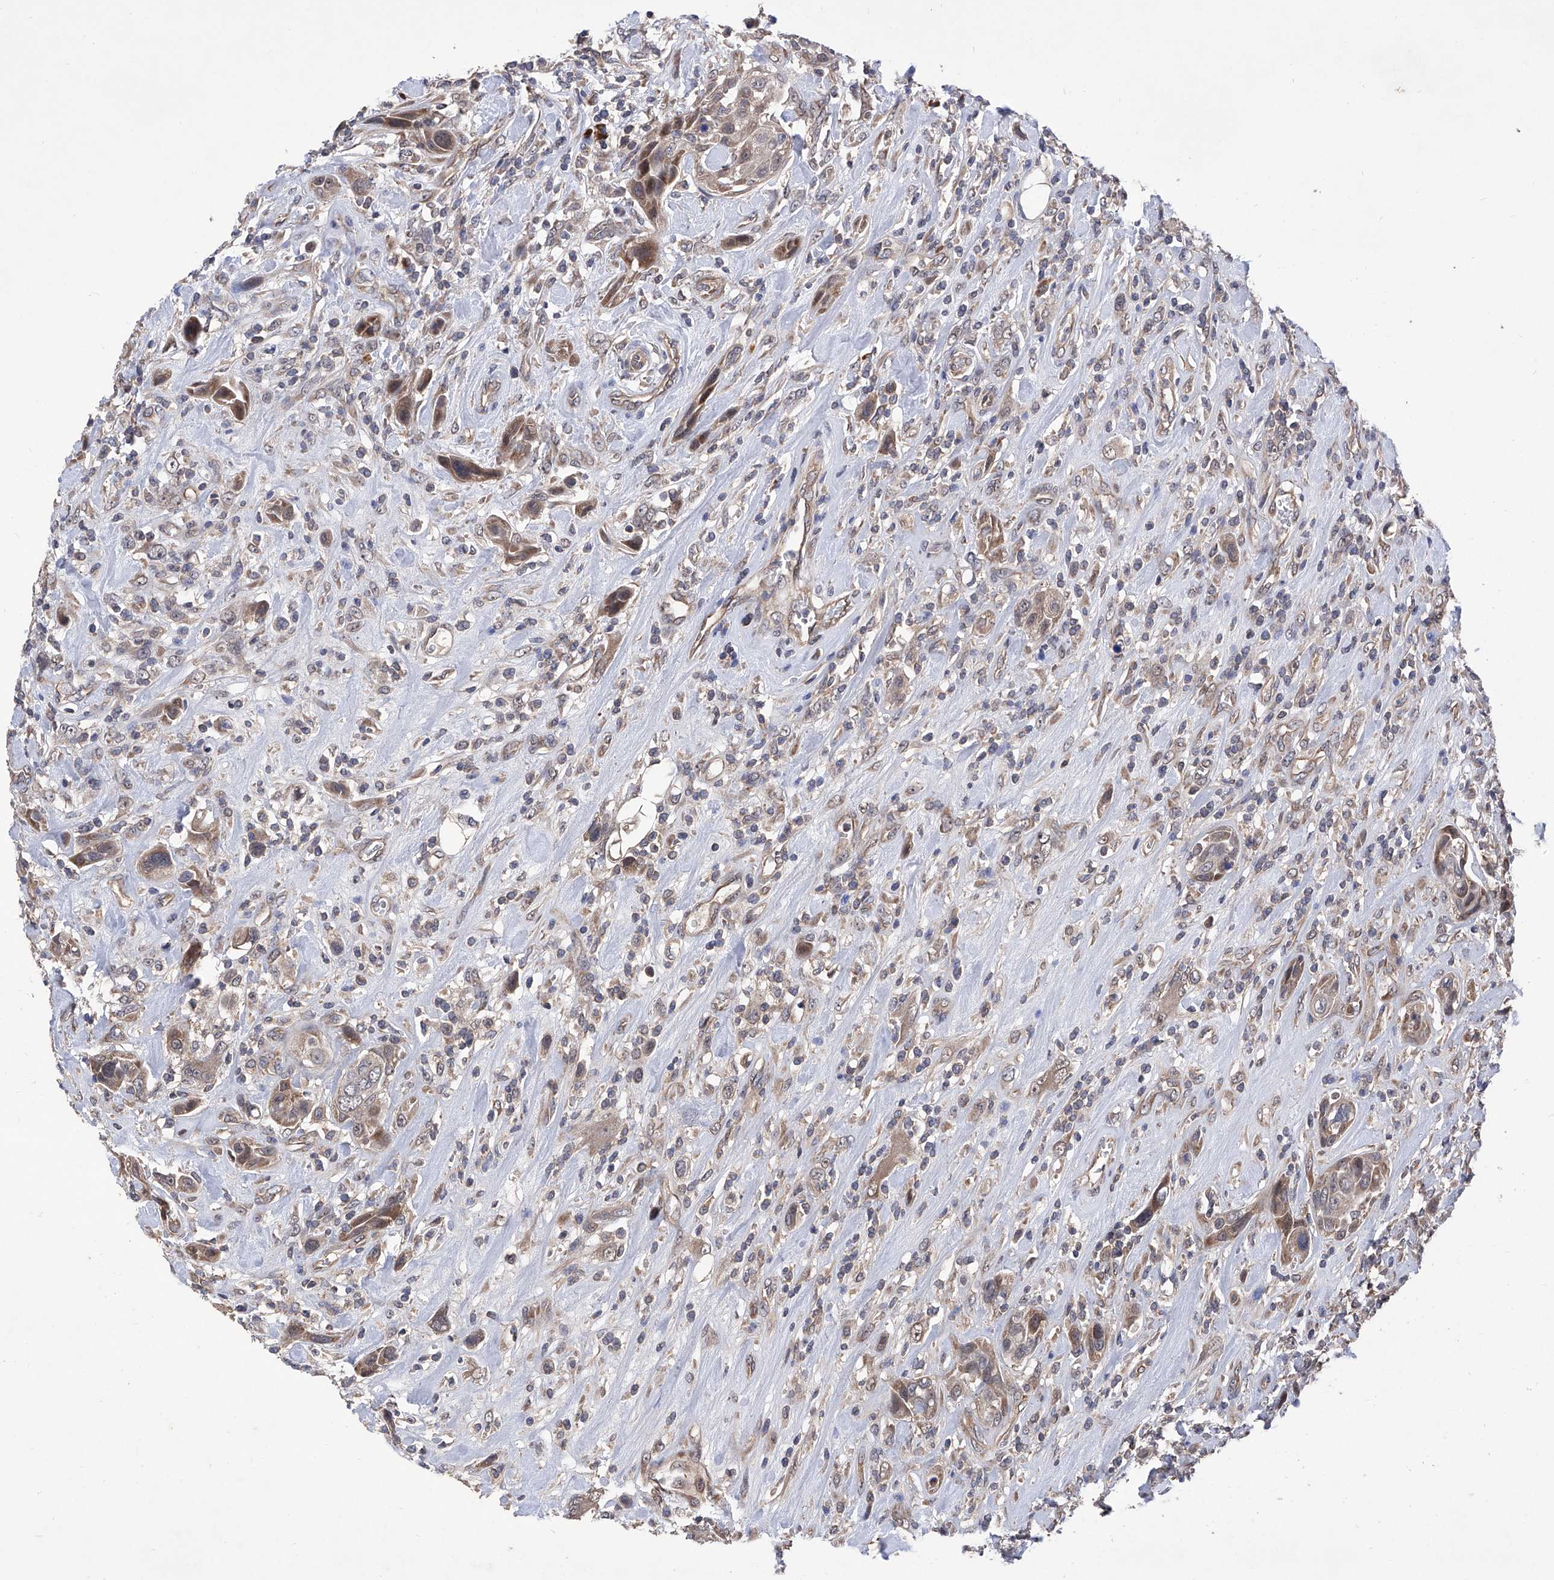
{"staining": {"intensity": "moderate", "quantity": ">75%", "location": "cytoplasmic/membranous"}, "tissue": "urothelial cancer", "cell_type": "Tumor cells", "image_type": "cancer", "snomed": [{"axis": "morphology", "description": "Urothelial carcinoma, High grade"}, {"axis": "topography", "description": "Urinary bladder"}], "caption": "IHC (DAB (3,3'-diaminobenzidine)) staining of urothelial cancer reveals moderate cytoplasmic/membranous protein positivity in about >75% of tumor cells. (brown staining indicates protein expression, while blue staining denotes nuclei).", "gene": "USP45", "patient": {"sex": "male", "age": 50}}